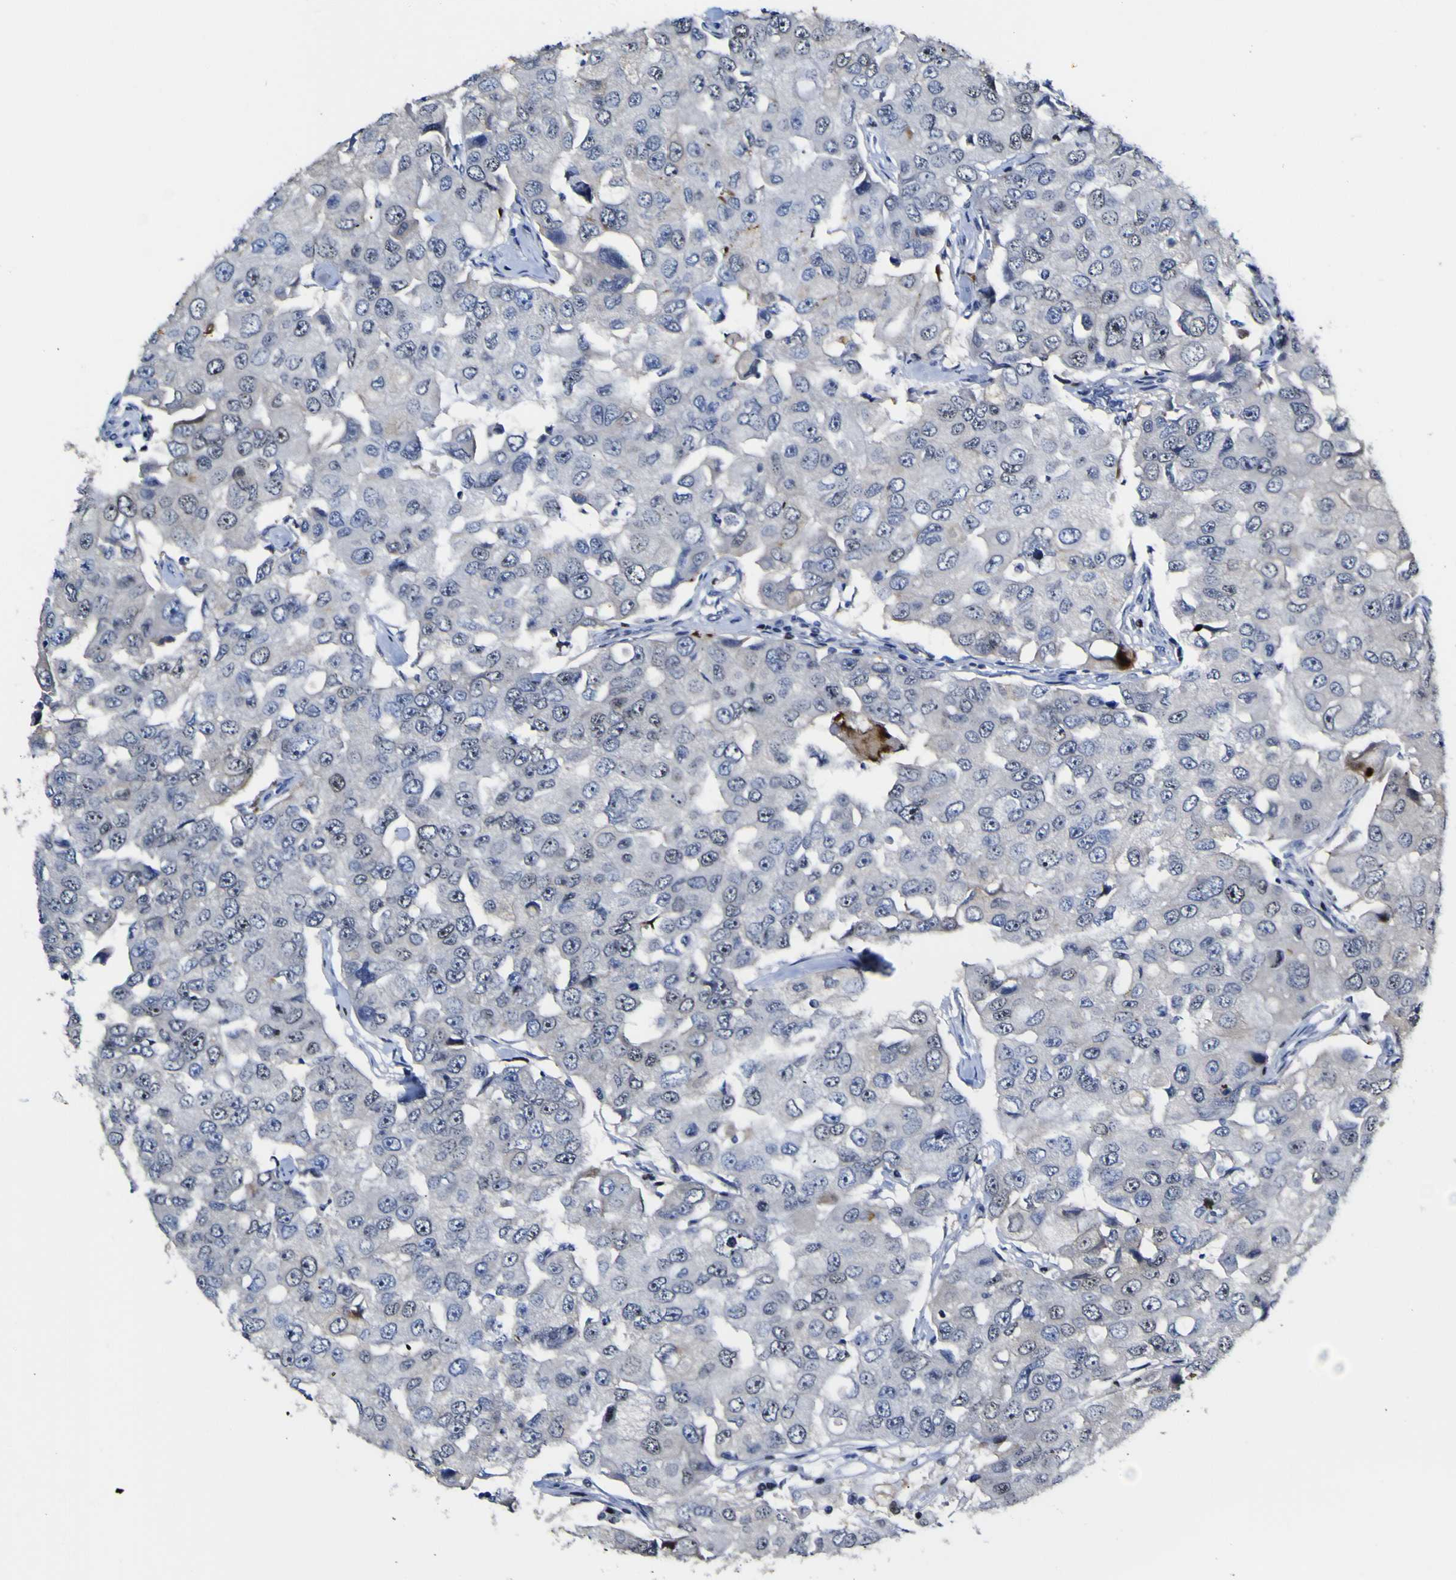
{"staining": {"intensity": "negative", "quantity": "none", "location": "none"}, "tissue": "breast cancer", "cell_type": "Tumor cells", "image_type": "cancer", "snomed": [{"axis": "morphology", "description": "Duct carcinoma"}, {"axis": "topography", "description": "Breast"}], "caption": "IHC image of neoplastic tissue: human breast cancer (invasive ductal carcinoma) stained with DAB (3,3'-diaminobenzidine) reveals no significant protein positivity in tumor cells.", "gene": "CASP6", "patient": {"sex": "female", "age": 27}}